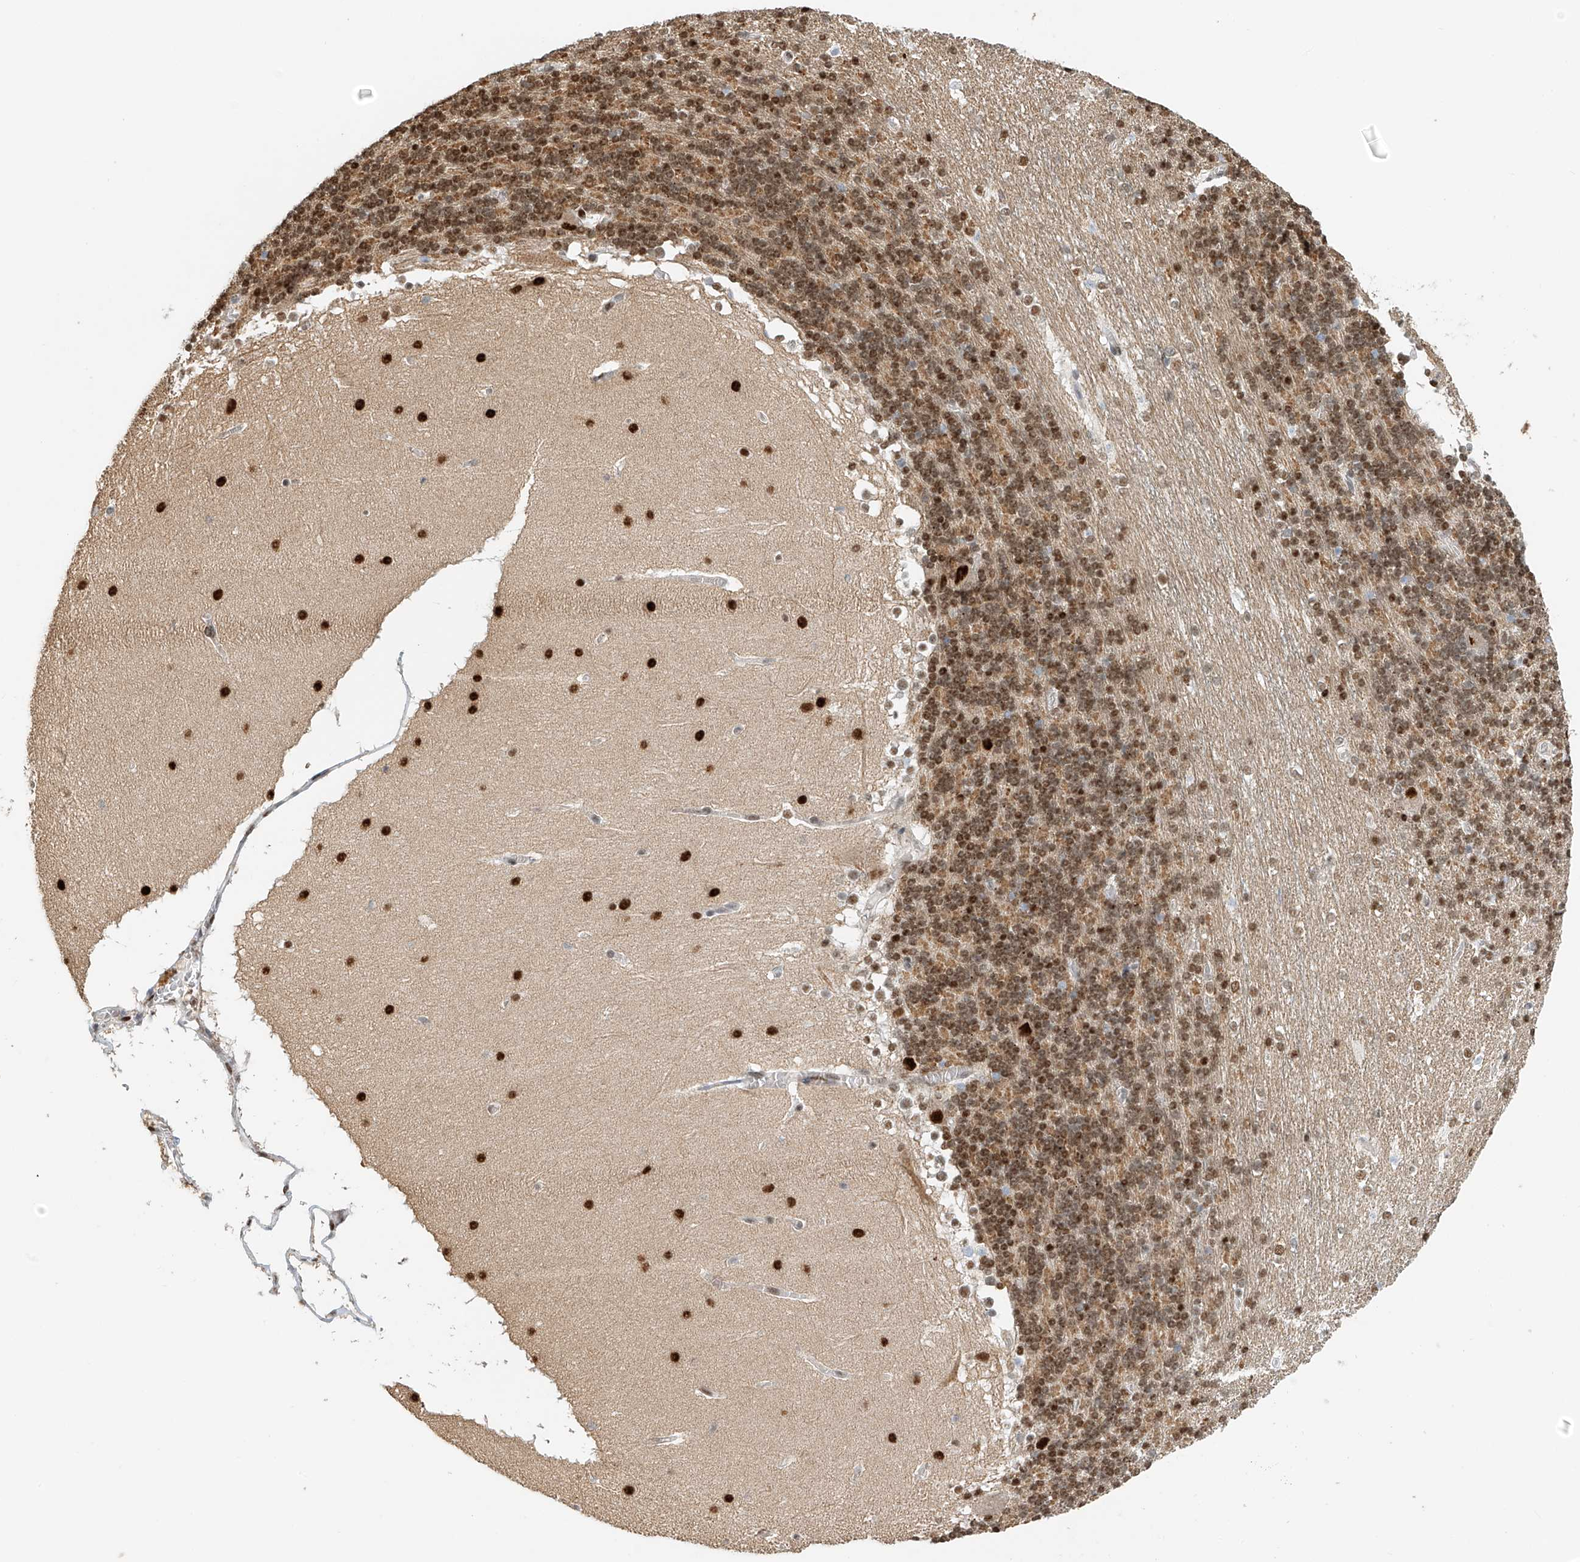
{"staining": {"intensity": "moderate", "quantity": "25%-75%", "location": "cytoplasmic/membranous,nuclear"}, "tissue": "cerebellum", "cell_type": "Cells in granular layer", "image_type": "normal", "snomed": [{"axis": "morphology", "description": "Normal tissue, NOS"}, {"axis": "topography", "description": "Cerebellum"}], "caption": "Human cerebellum stained with a brown dye shows moderate cytoplasmic/membranous,nuclear positive expression in about 25%-75% of cells in granular layer.", "gene": "ZNF514", "patient": {"sex": "female", "age": 19}}